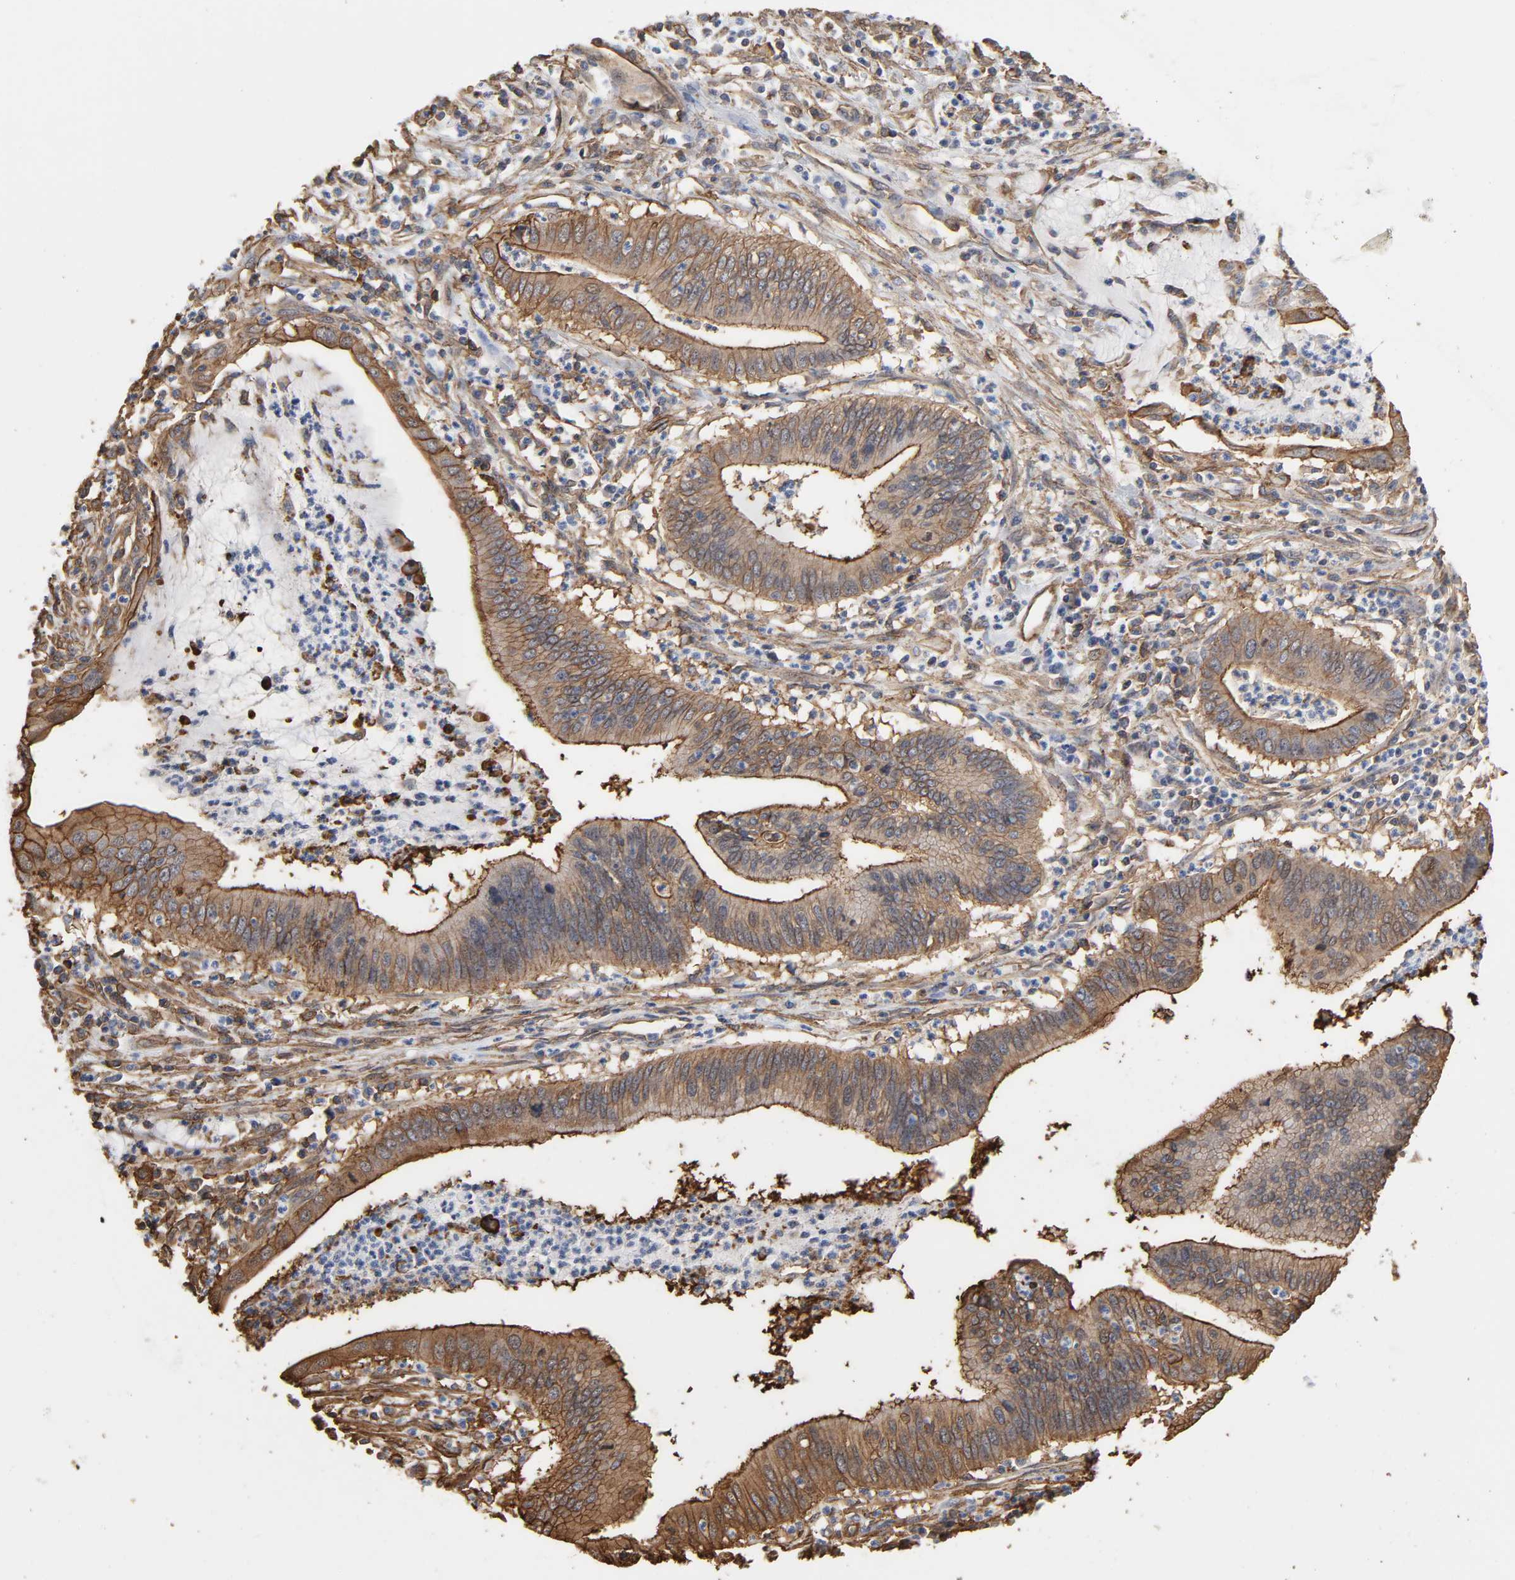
{"staining": {"intensity": "strong", "quantity": ">75%", "location": "cytoplasmic/membranous"}, "tissue": "cervical cancer", "cell_type": "Tumor cells", "image_type": "cancer", "snomed": [{"axis": "morphology", "description": "Adenocarcinoma, NOS"}, {"axis": "topography", "description": "Cervix"}], "caption": "An immunohistochemistry (IHC) photomicrograph of neoplastic tissue is shown. Protein staining in brown highlights strong cytoplasmic/membranous positivity in adenocarcinoma (cervical) within tumor cells. The staining was performed using DAB, with brown indicating positive protein expression. Nuclei are stained blue with hematoxylin.", "gene": "ANXA2", "patient": {"sex": "female", "age": 36}}